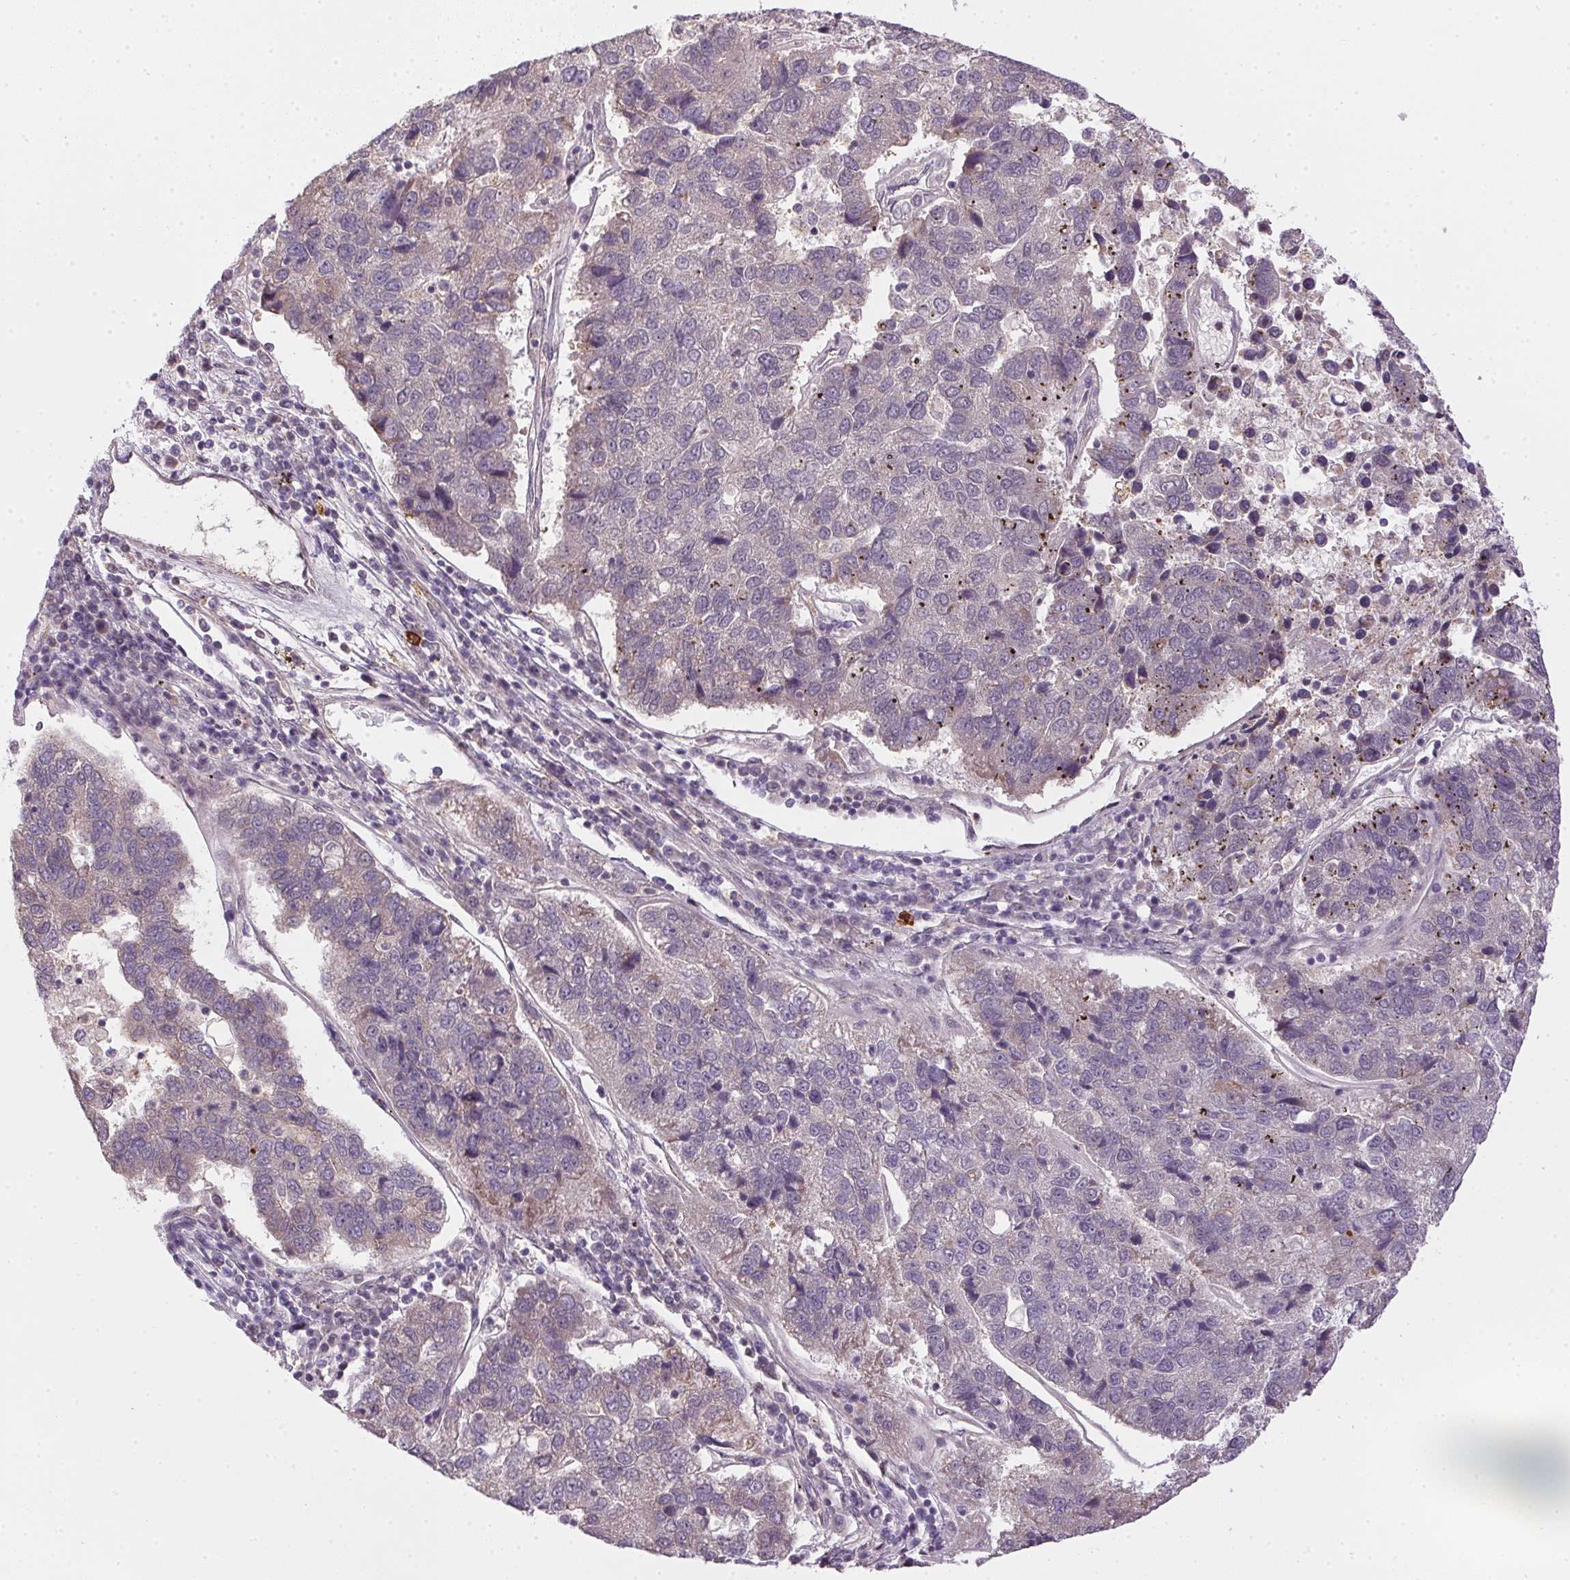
{"staining": {"intensity": "negative", "quantity": "none", "location": "none"}, "tissue": "pancreatic cancer", "cell_type": "Tumor cells", "image_type": "cancer", "snomed": [{"axis": "morphology", "description": "Adenocarcinoma, NOS"}, {"axis": "topography", "description": "Pancreas"}], "caption": "Immunohistochemistry of human pancreatic cancer reveals no expression in tumor cells.", "gene": "CFAP92", "patient": {"sex": "female", "age": 61}}